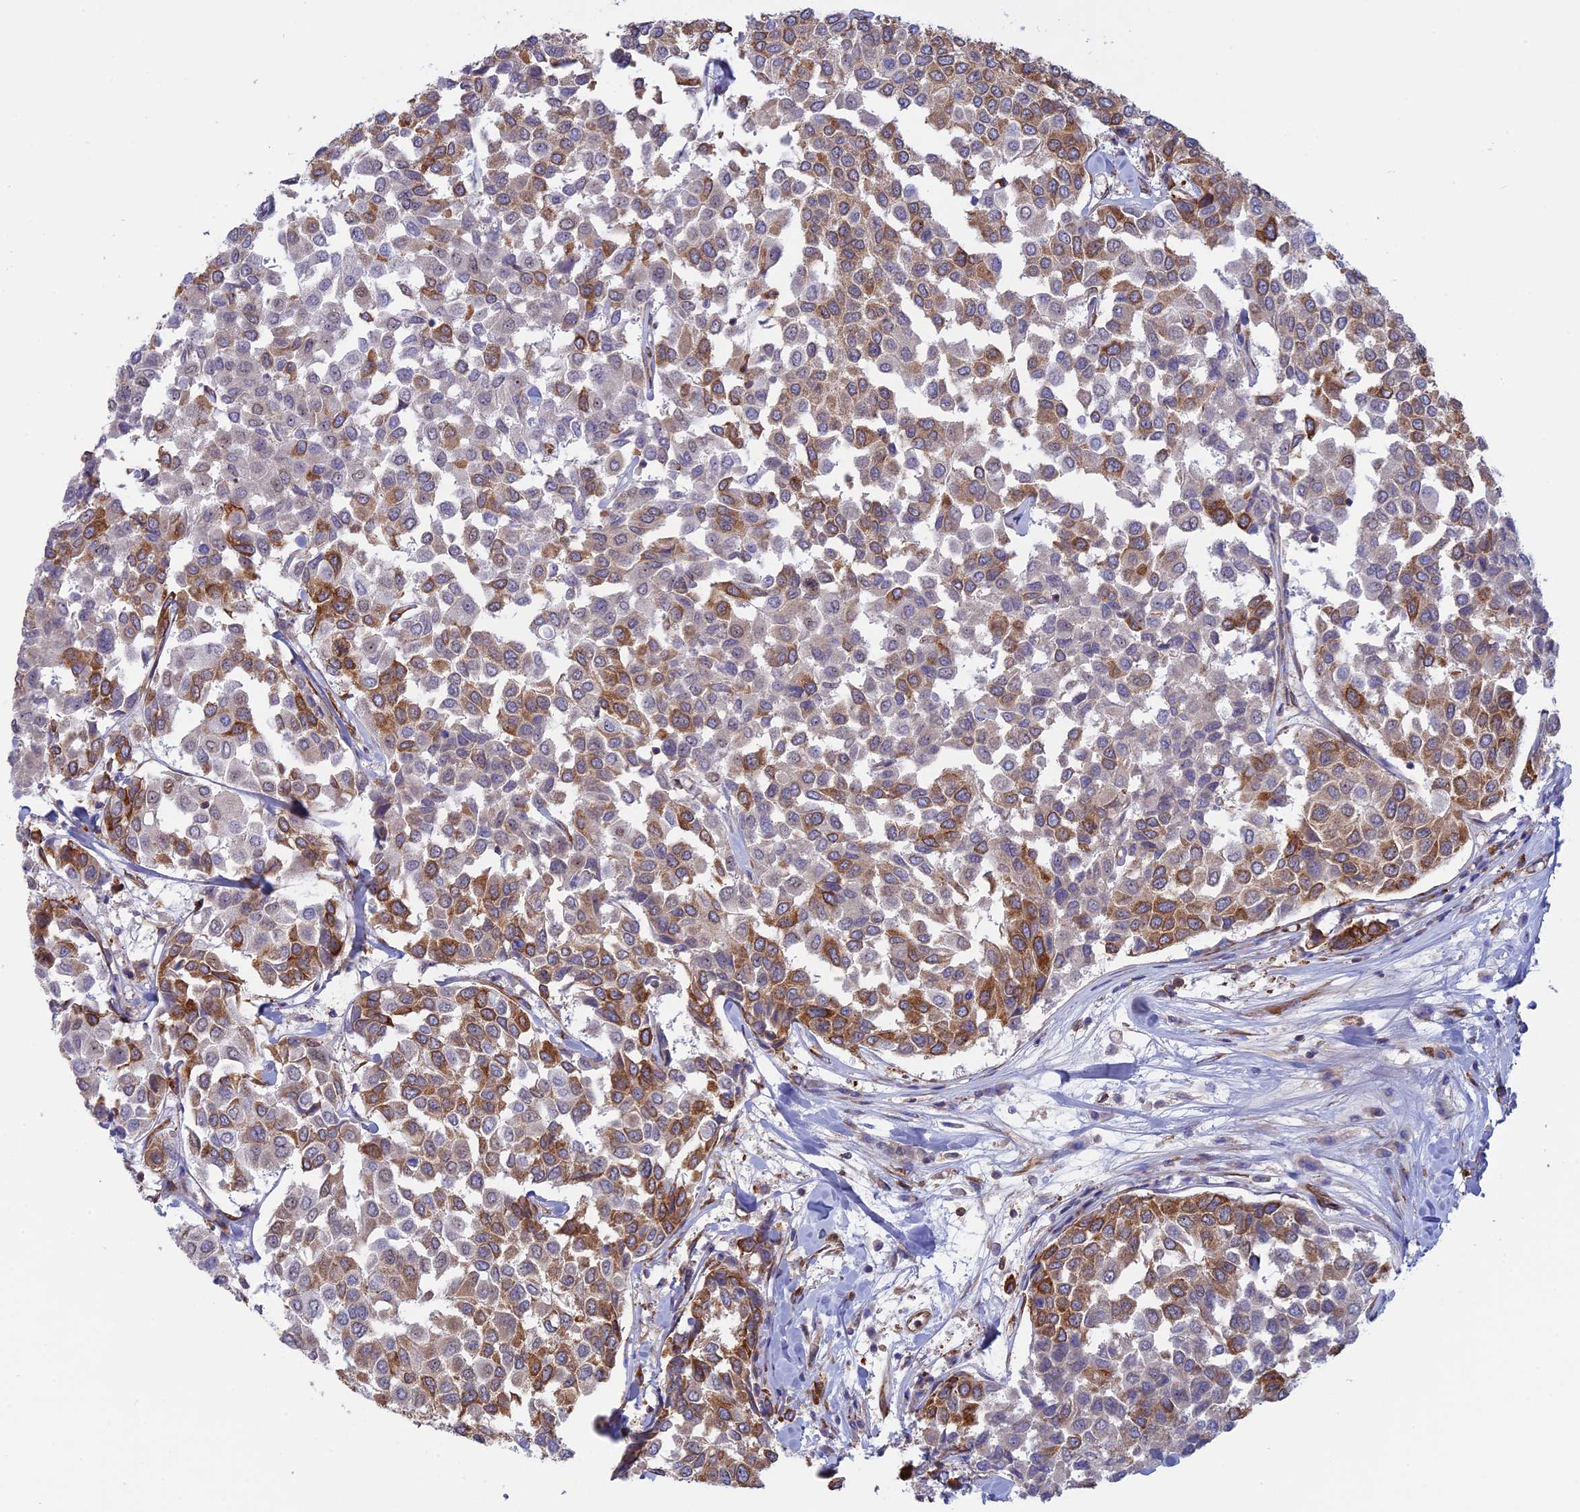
{"staining": {"intensity": "moderate", "quantity": "25%-75%", "location": "cytoplasmic/membranous"}, "tissue": "breast cancer", "cell_type": "Tumor cells", "image_type": "cancer", "snomed": [{"axis": "morphology", "description": "Duct carcinoma"}, {"axis": "topography", "description": "Breast"}], "caption": "An IHC photomicrograph of tumor tissue is shown. Protein staining in brown highlights moderate cytoplasmic/membranous positivity in breast cancer (intraductal carcinoma) within tumor cells. The protein of interest is stained brown, and the nuclei are stained in blue (DAB IHC with brightfield microscopy, high magnification).", "gene": "GMIP", "patient": {"sex": "female", "age": 55}}